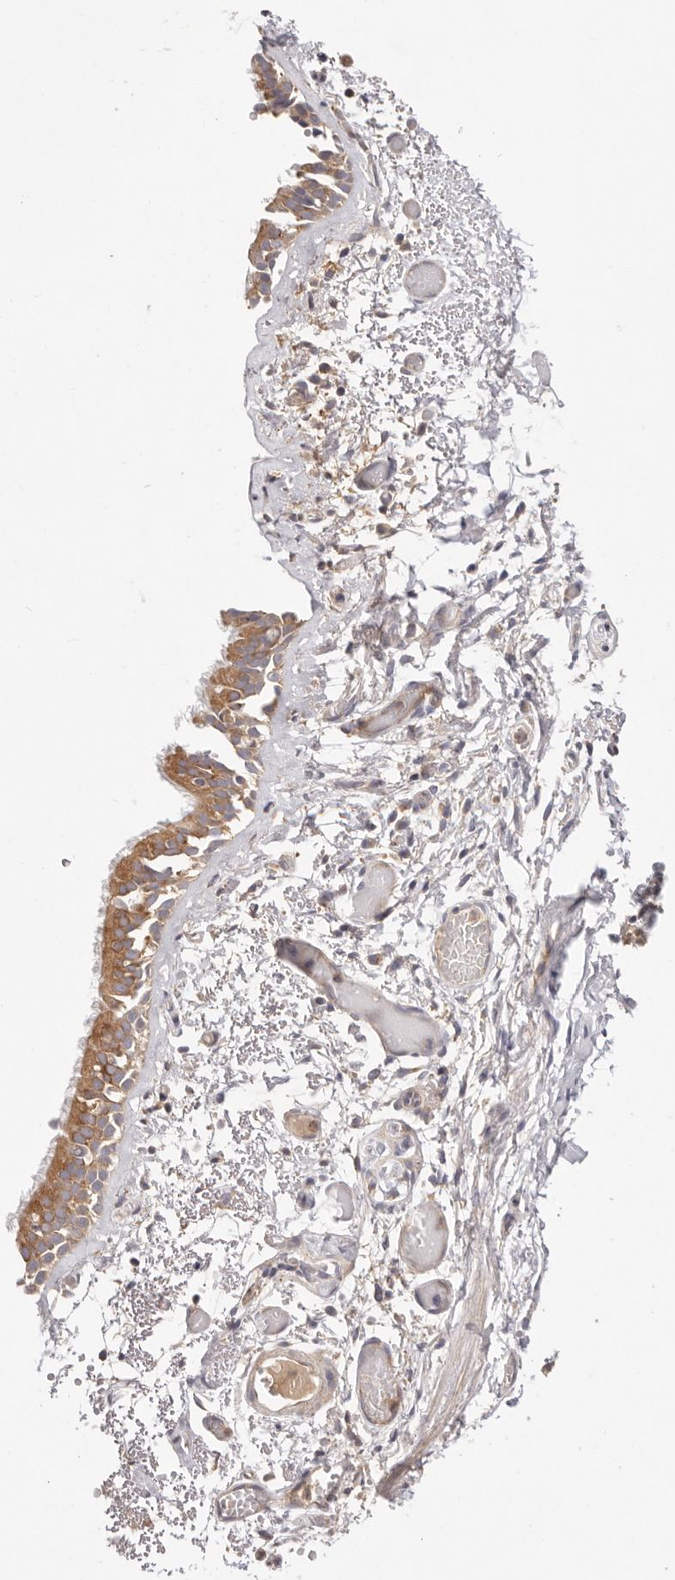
{"staining": {"intensity": "moderate", "quantity": ">75%", "location": "cytoplasmic/membranous"}, "tissue": "bronchus", "cell_type": "Respiratory epithelial cells", "image_type": "normal", "snomed": [{"axis": "morphology", "description": "Normal tissue, NOS"}, {"axis": "topography", "description": "Bronchus"}, {"axis": "topography", "description": "Lung"}], "caption": "Bronchus stained with DAB (3,3'-diaminobenzidine) IHC exhibits medium levels of moderate cytoplasmic/membranous positivity in approximately >75% of respiratory epithelial cells.", "gene": "KCMF1", "patient": {"sex": "male", "age": 56}}